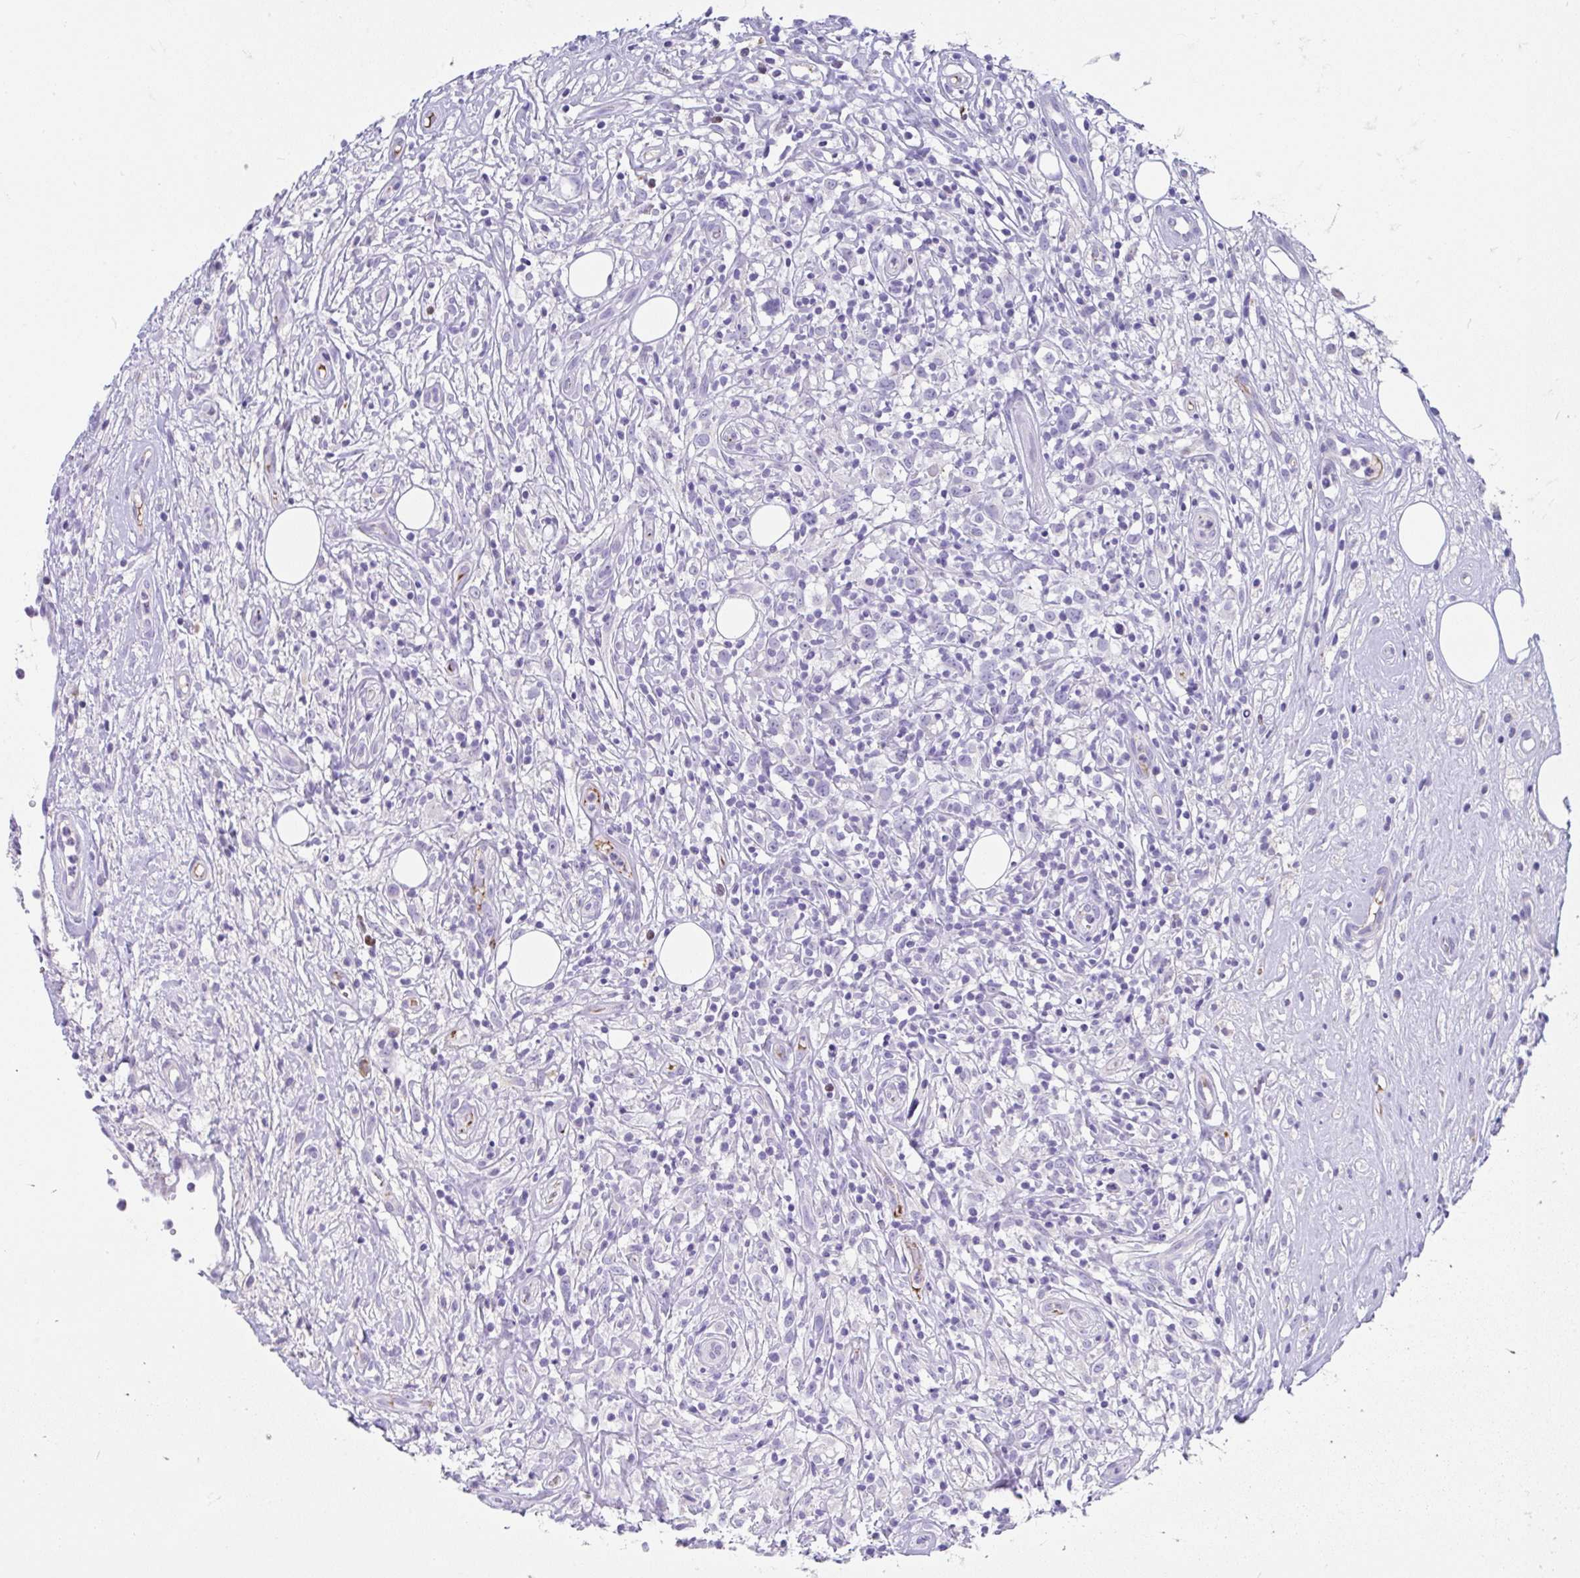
{"staining": {"intensity": "negative", "quantity": "none", "location": "none"}, "tissue": "lymphoma", "cell_type": "Tumor cells", "image_type": "cancer", "snomed": [{"axis": "morphology", "description": "Hodgkin's disease, NOS"}, {"axis": "topography", "description": "No Tissue"}], "caption": "High power microscopy photomicrograph of an immunohistochemistry (IHC) image of Hodgkin's disease, revealing no significant expression in tumor cells.", "gene": "CCSAP", "patient": {"sex": "female", "age": 21}}